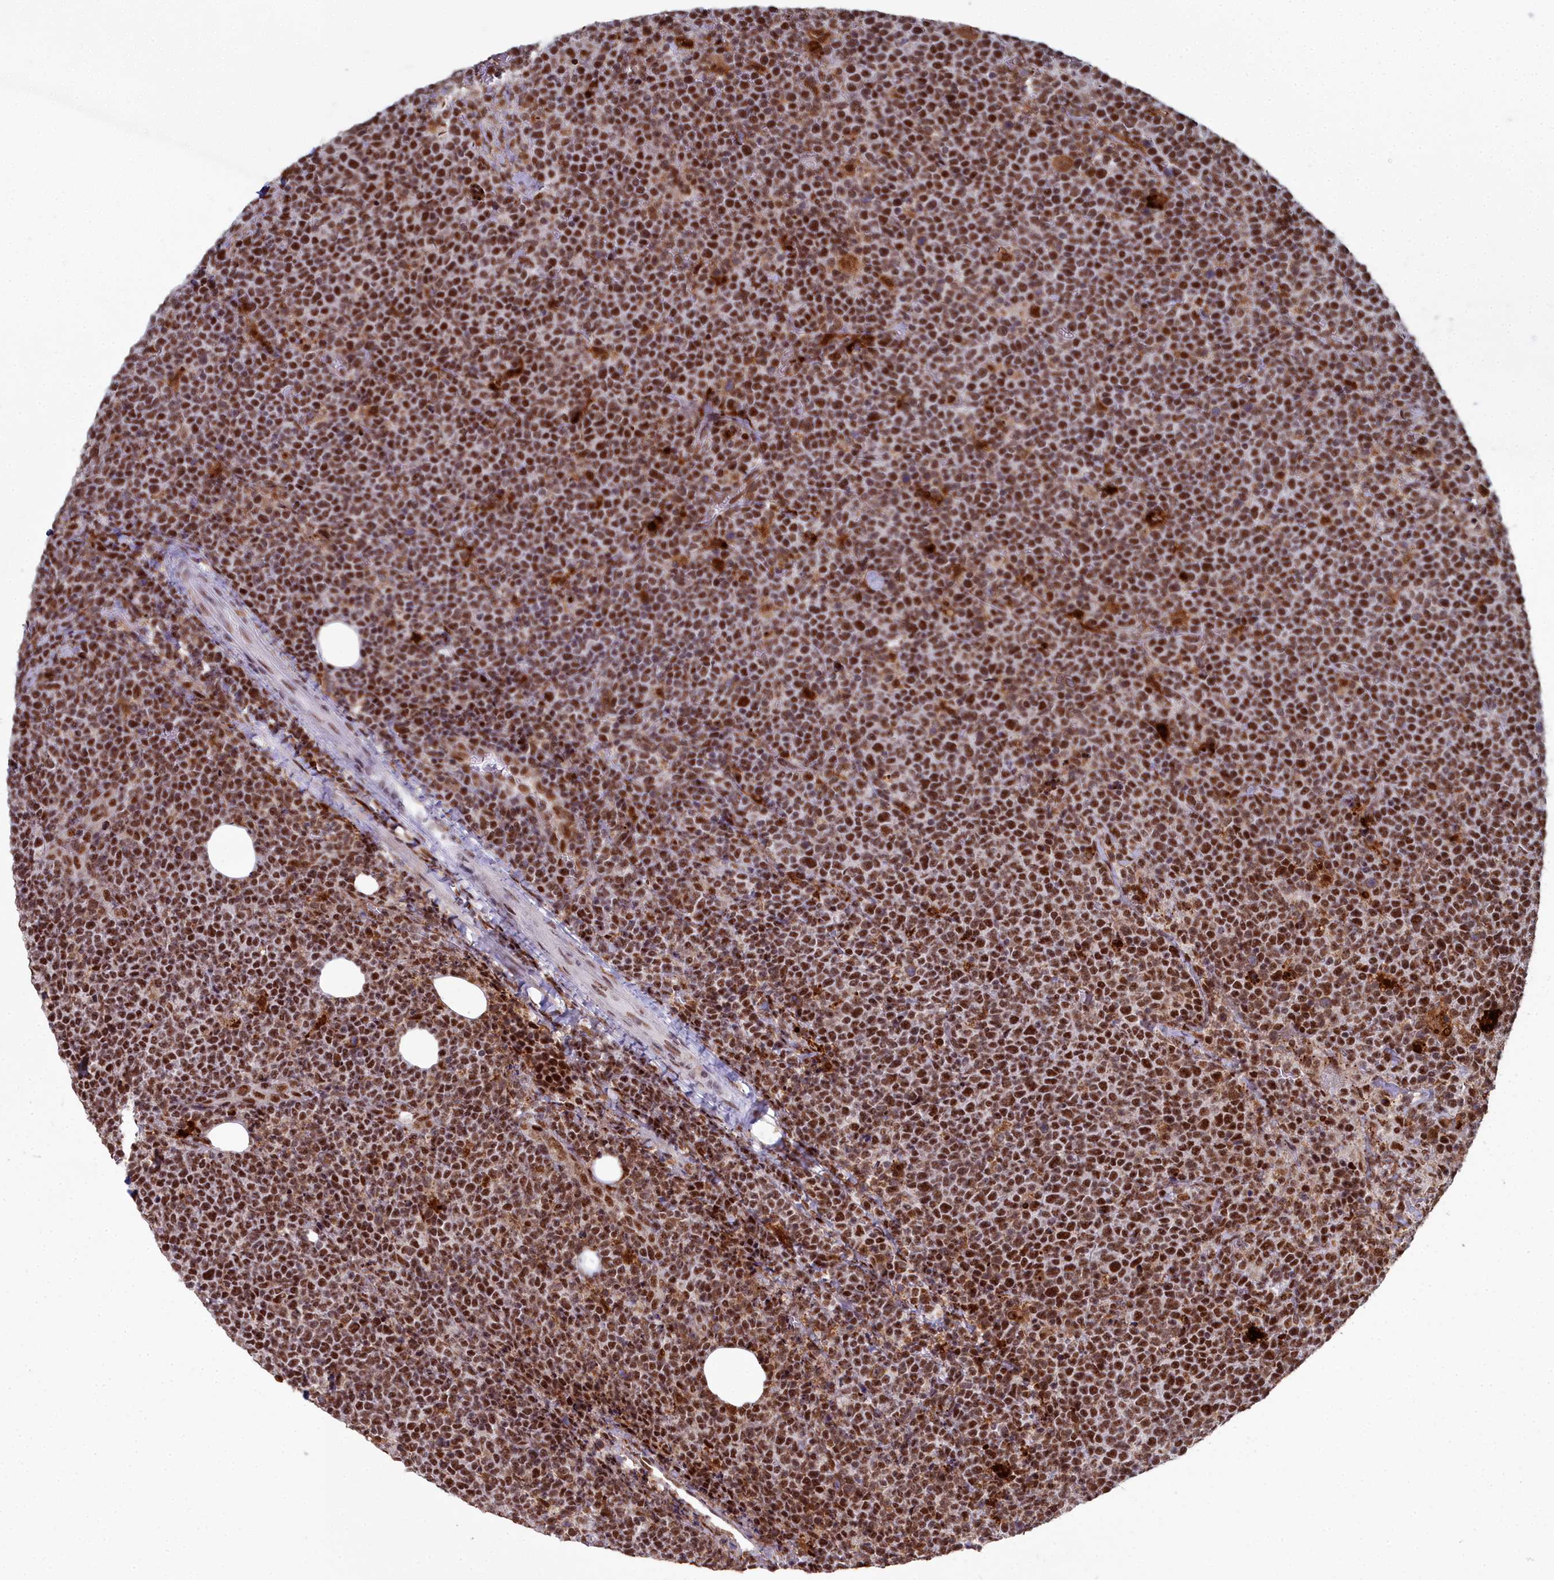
{"staining": {"intensity": "strong", "quantity": ">75%", "location": "nuclear"}, "tissue": "lymphoma", "cell_type": "Tumor cells", "image_type": "cancer", "snomed": [{"axis": "morphology", "description": "Malignant lymphoma, non-Hodgkin's type, High grade"}, {"axis": "topography", "description": "Lymph node"}], "caption": "Tumor cells demonstrate high levels of strong nuclear positivity in about >75% of cells in human lymphoma.", "gene": "SF3B3", "patient": {"sex": "male", "age": 61}}